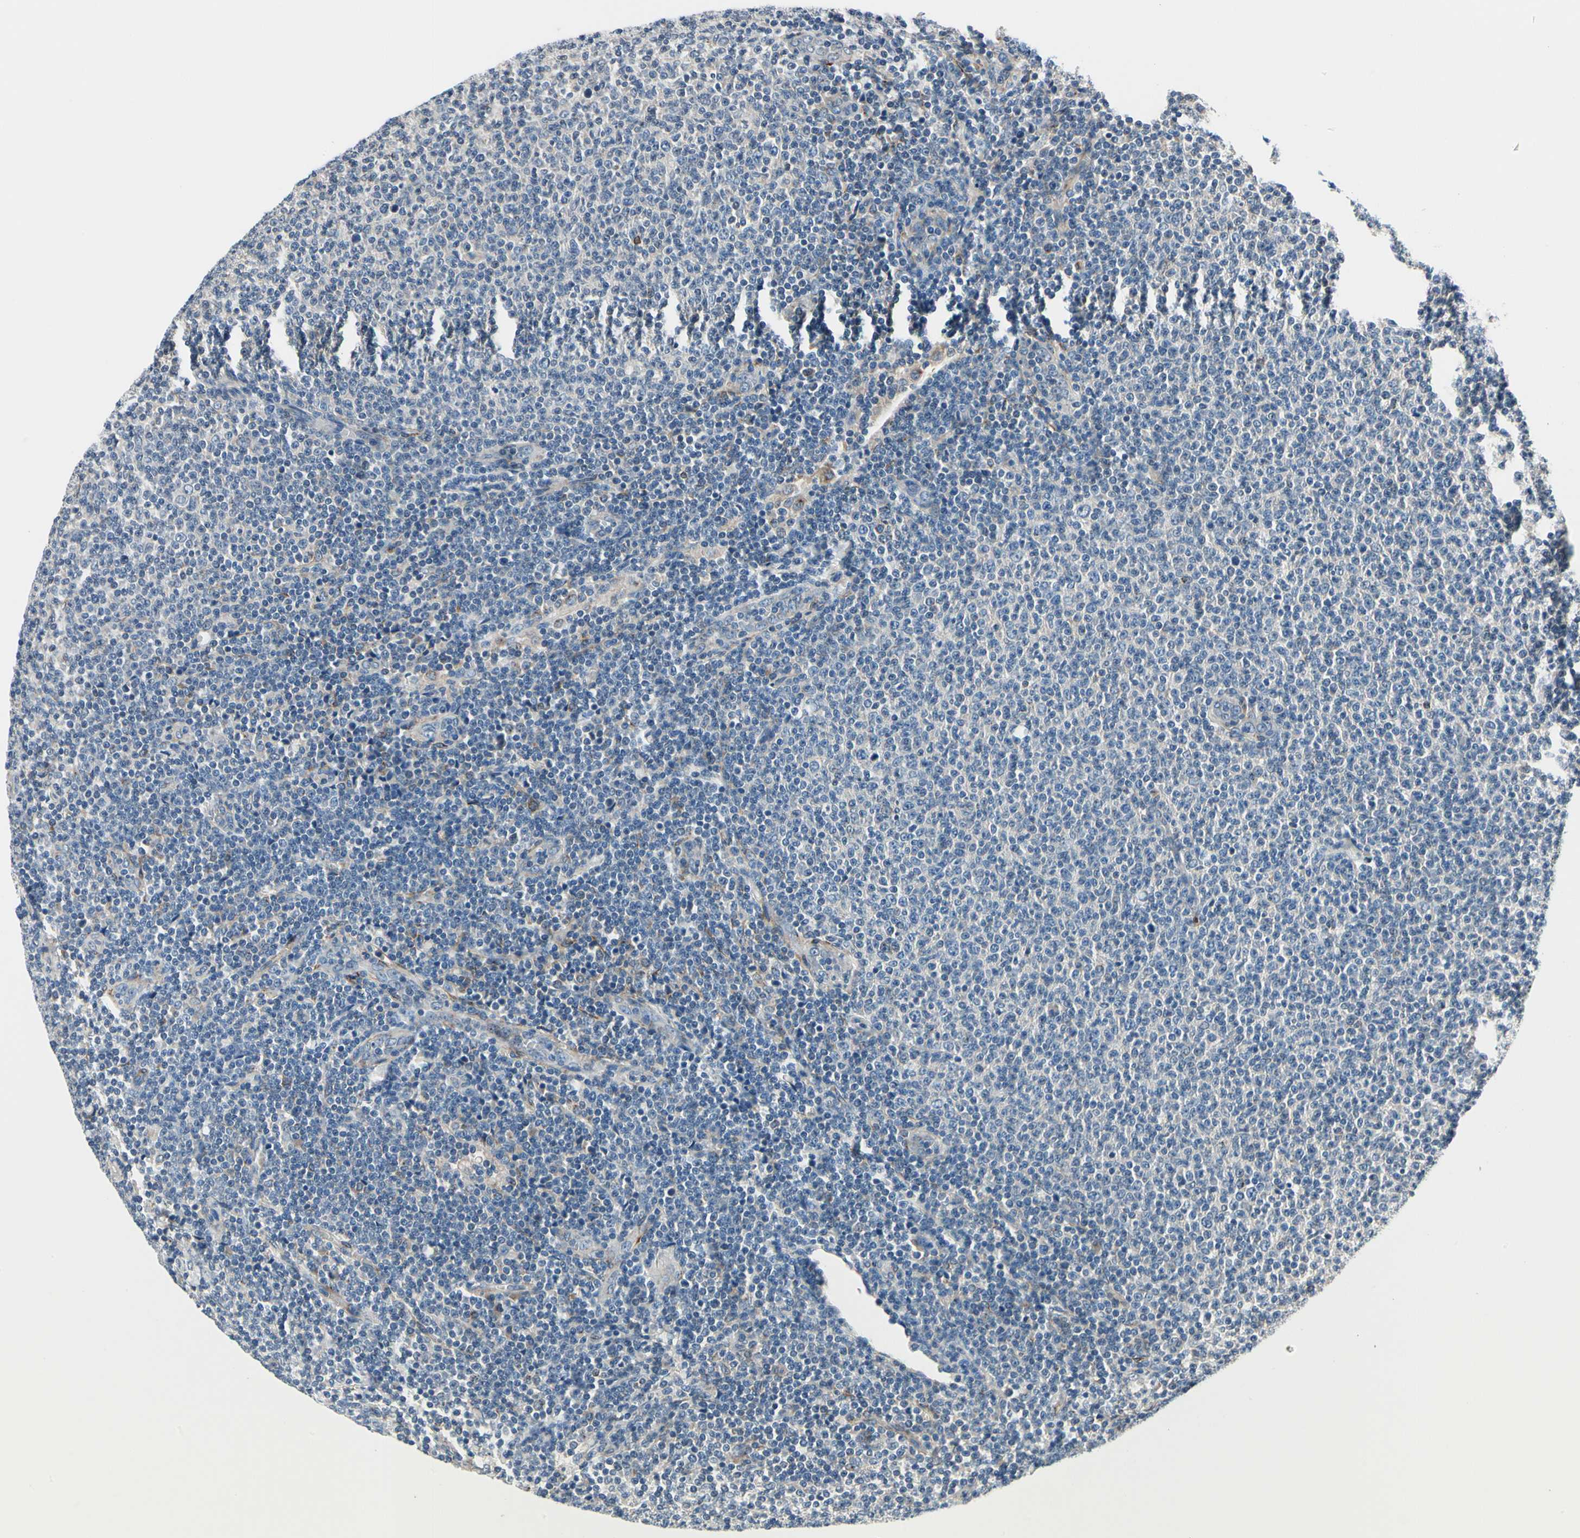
{"staining": {"intensity": "negative", "quantity": "none", "location": "none"}, "tissue": "lymphoma", "cell_type": "Tumor cells", "image_type": "cancer", "snomed": [{"axis": "morphology", "description": "Malignant lymphoma, non-Hodgkin's type, Low grade"}, {"axis": "topography", "description": "Lymph node"}], "caption": "High magnification brightfield microscopy of malignant lymphoma, non-Hodgkin's type (low-grade) stained with DAB (3,3'-diaminobenzidine) (brown) and counterstained with hematoxylin (blue): tumor cells show no significant expression. (DAB immunohistochemistry, high magnification).", "gene": "PRKAR2B", "patient": {"sex": "male", "age": 66}}